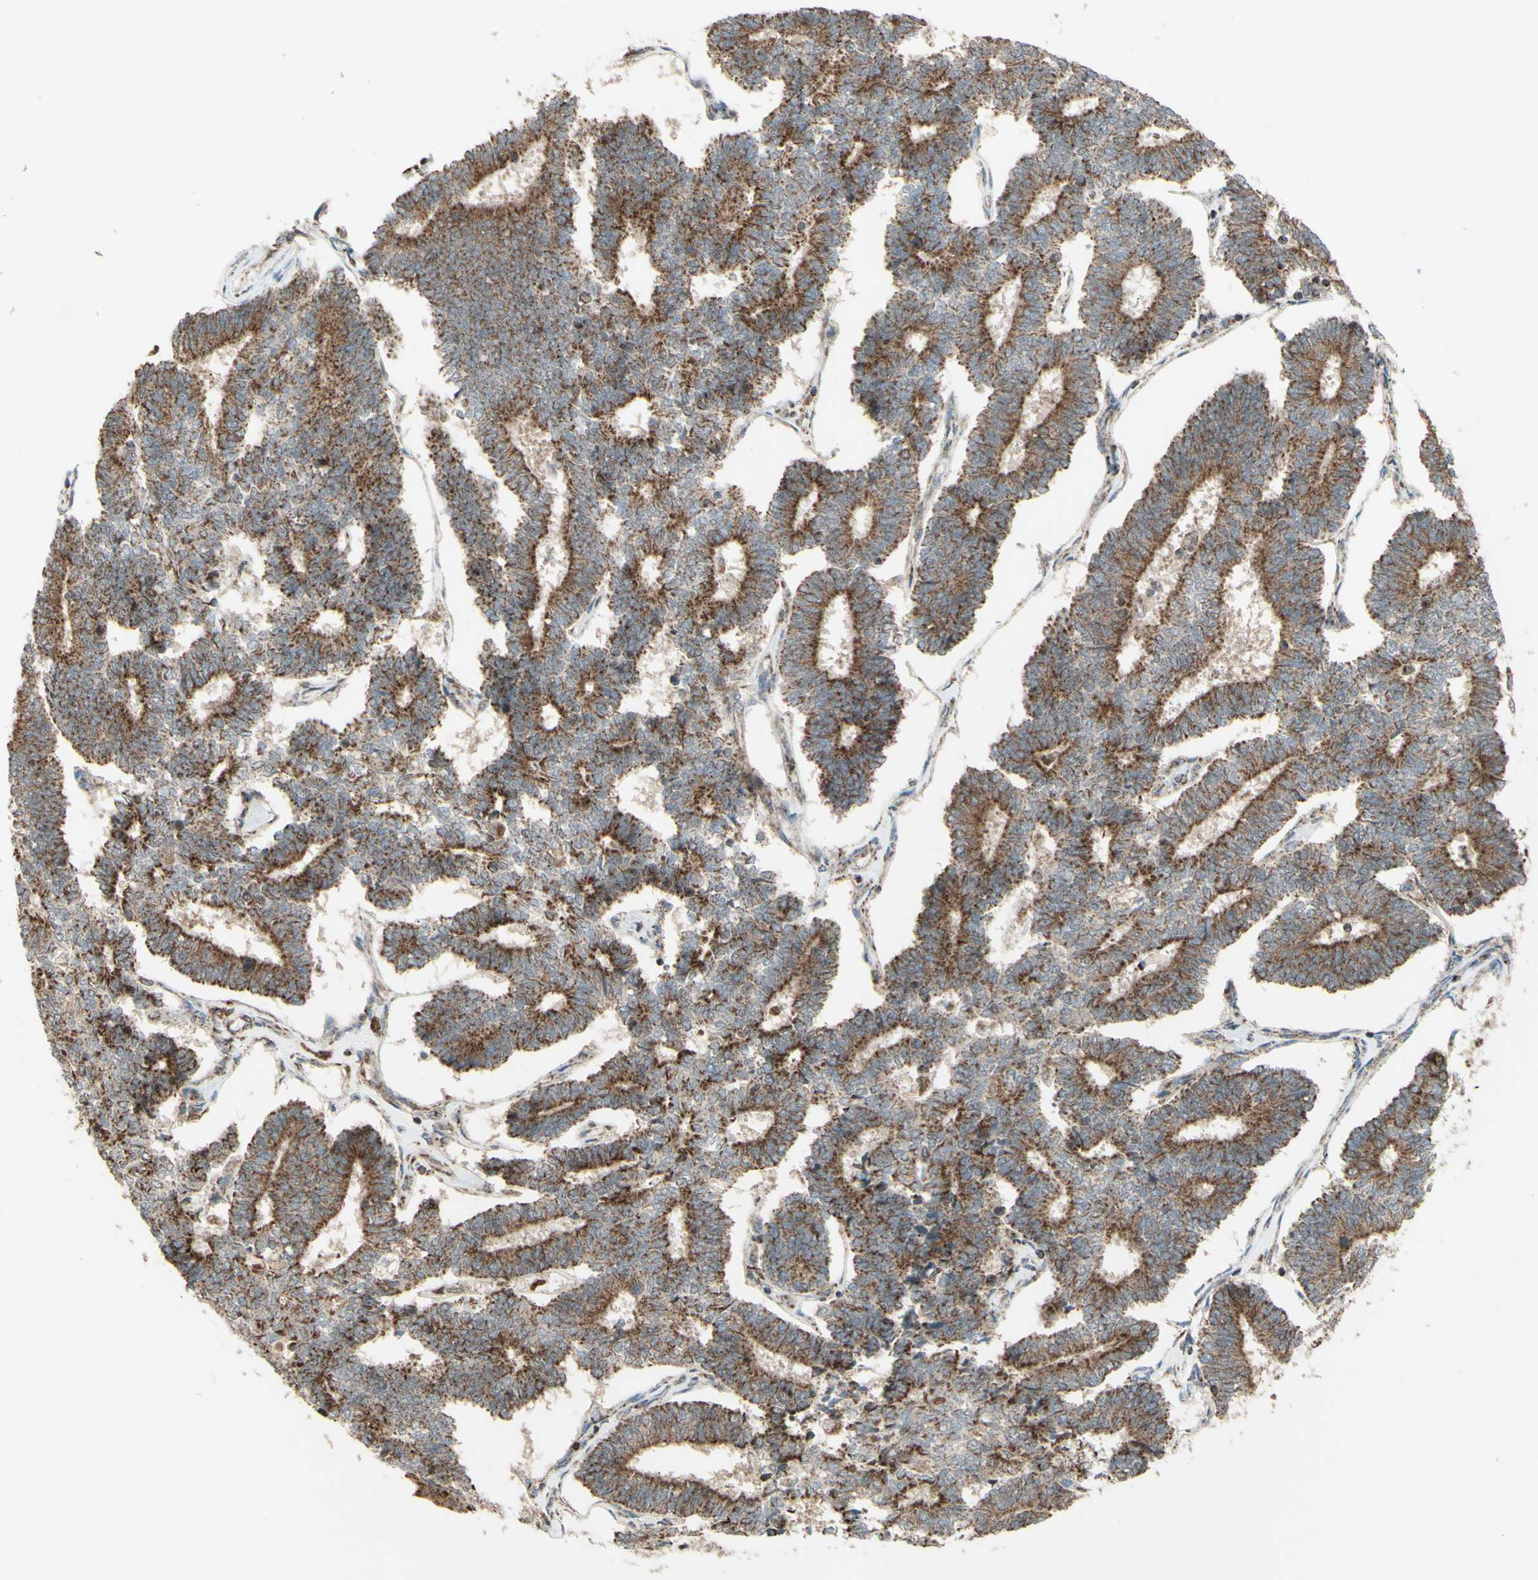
{"staining": {"intensity": "moderate", "quantity": ">75%", "location": "cytoplasmic/membranous"}, "tissue": "endometrial cancer", "cell_type": "Tumor cells", "image_type": "cancer", "snomed": [{"axis": "morphology", "description": "Adenocarcinoma, NOS"}, {"axis": "topography", "description": "Endometrium"}], "caption": "IHC (DAB) staining of human adenocarcinoma (endometrial) displays moderate cytoplasmic/membranous protein expression in about >75% of tumor cells.", "gene": "DHRS3", "patient": {"sex": "female", "age": 70}}